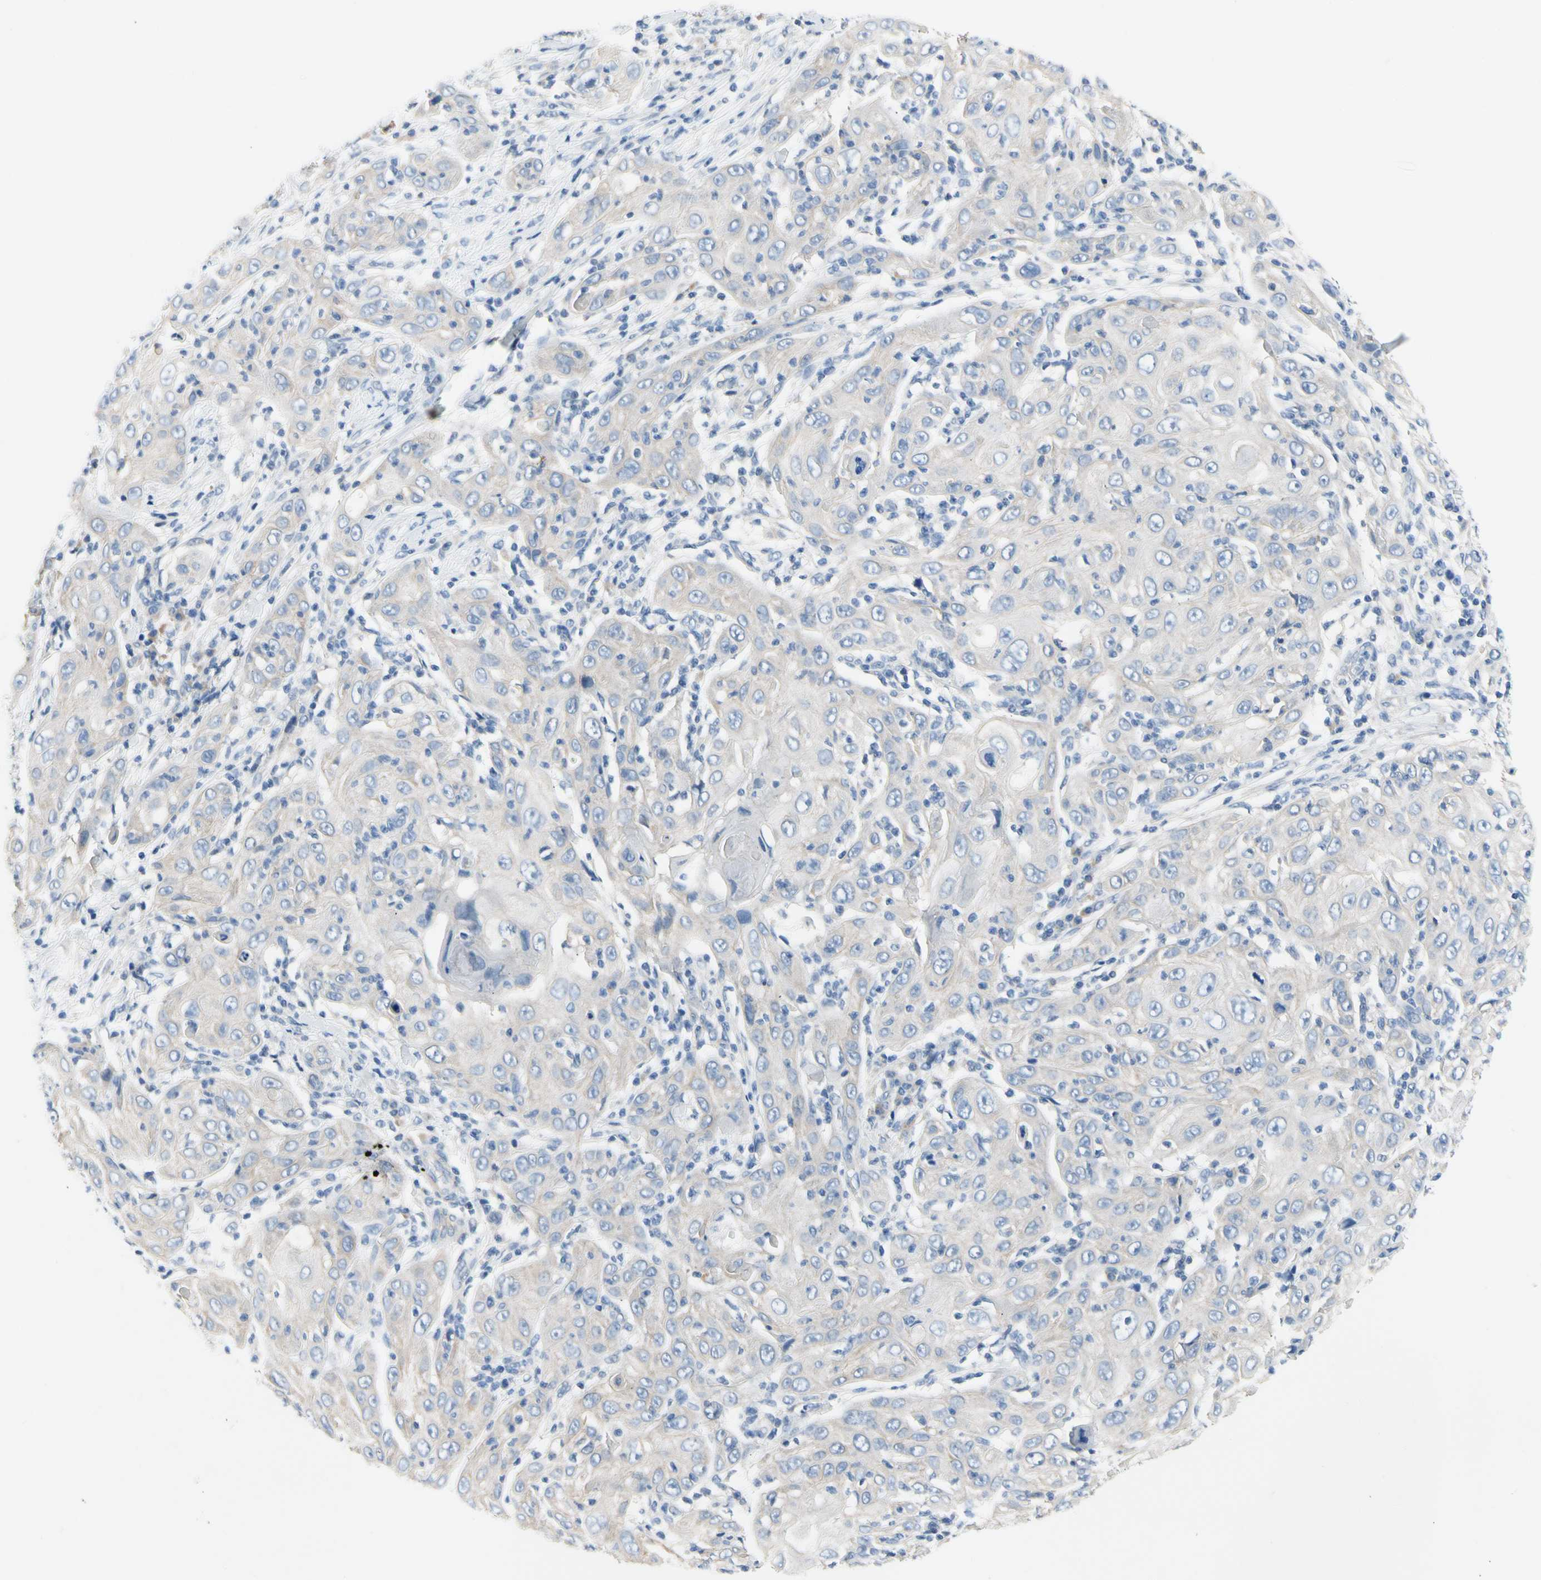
{"staining": {"intensity": "weak", "quantity": "<25%", "location": "cytoplasmic/membranous"}, "tissue": "skin cancer", "cell_type": "Tumor cells", "image_type": "cancer", "snomed": [{"axis": "morphology", "description": "Squamous cell carcinoma, NOS"}, {"axis": "topography", "description": "Skin"}], "caption": "This is an immunohistochemistry image of human skin cancer (squamous cell carcinoma). There is no expression in tumor cells.", "gene": "CA14", "patient": {"sex": "female", "age": 88}}